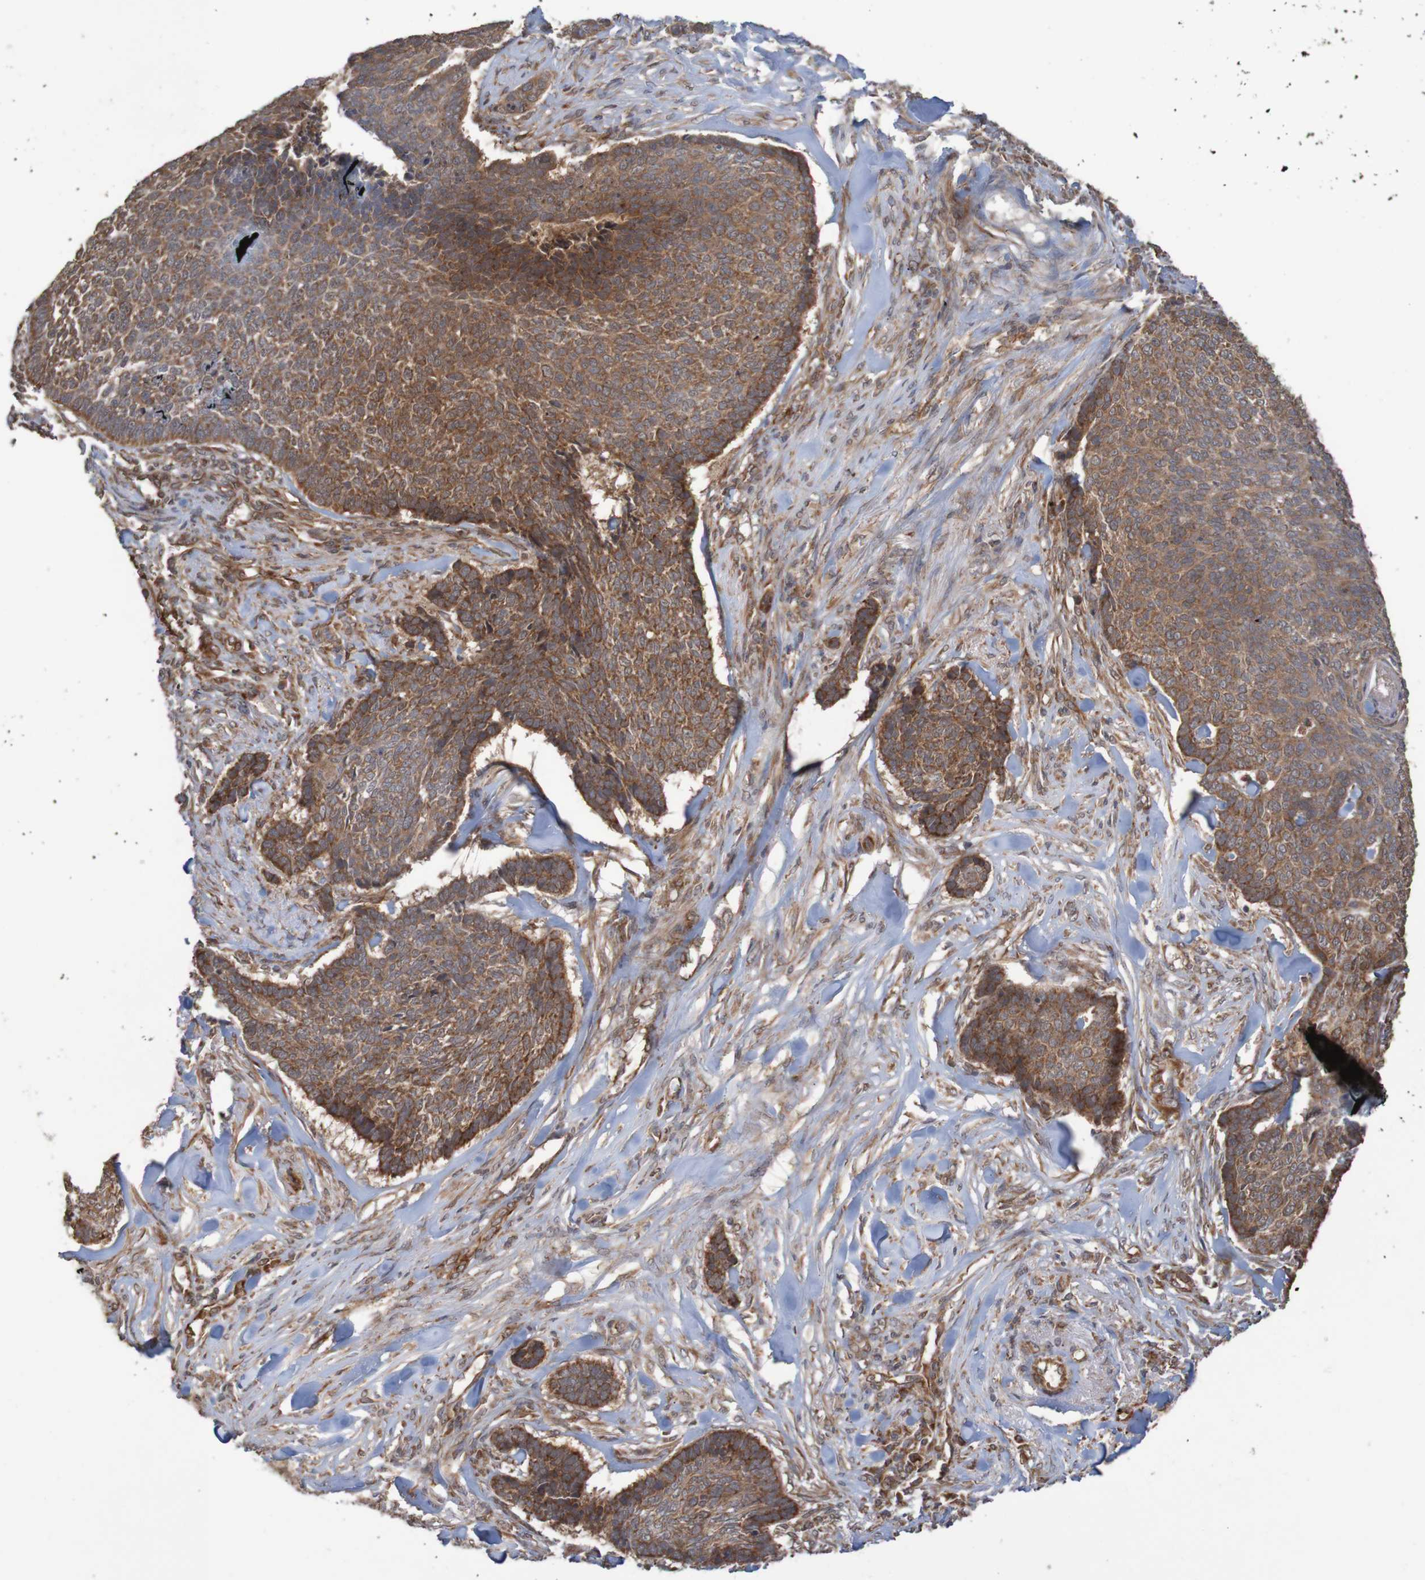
{"staining": {"intensity": "moderate", "quantity": ">75%", "location": "cytoplasmic/membranous"}, "tissue": "skin cancer", "cell_type": "Tumor cells", "image_type": "cancer", "snomed": [{"axis": "morphology", "description": "Basal cell carcinoma"}, {"axis": "topography", "description": "Skin"}], "caption": "High-magnification brightfield microscopy of skin basal cell carcinoma stained with DAB (brown) and counterstained with hematoxylin (blue). tumor cells exhibit moderate cytoplasmic/membranous positivity is appreciated in approximately>75% of cells. (brown staining indicates protein expression, while blue staining denotes nuclei).", "gene": "MRPL52", "patient": {"sex": "male", "age": 84}}